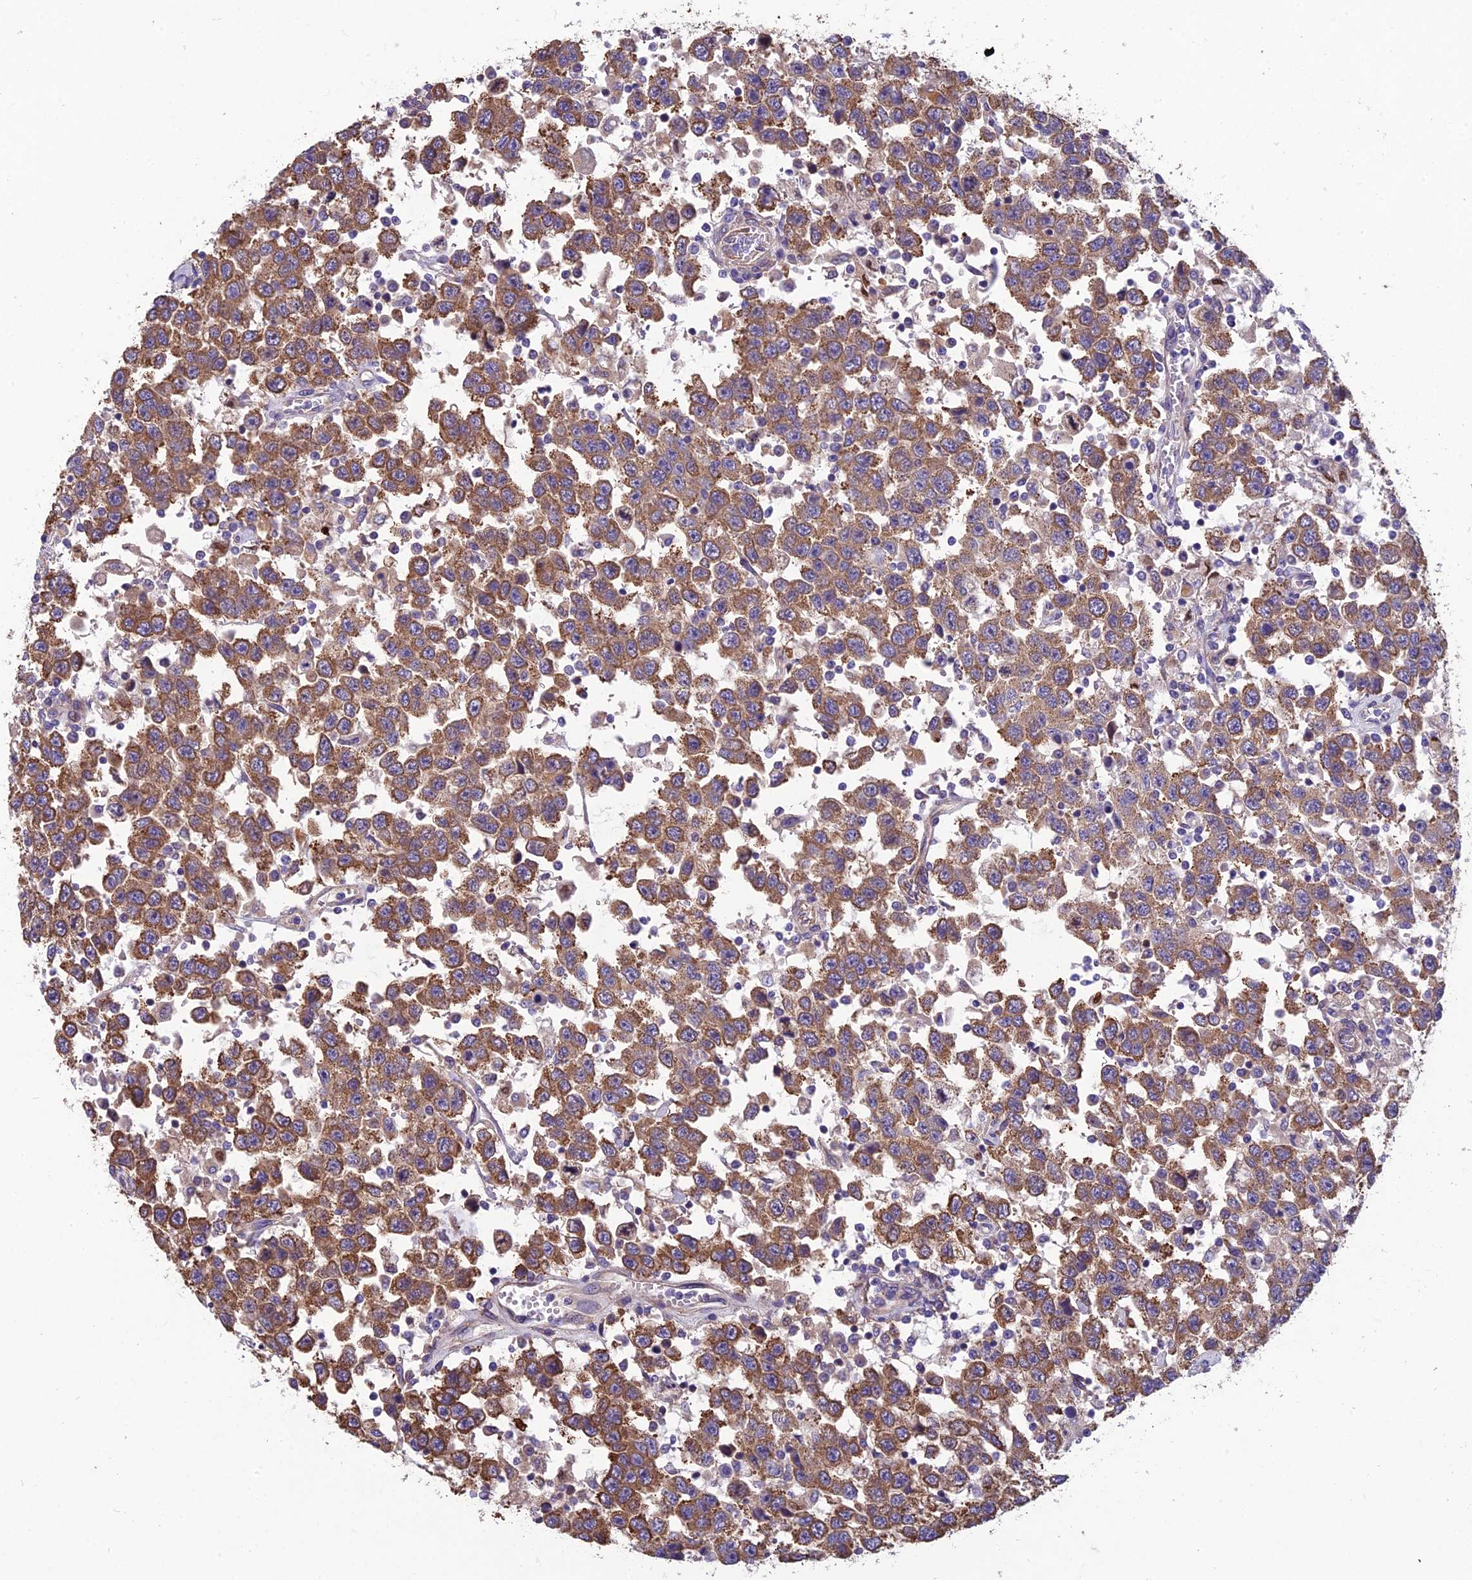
{"staining": {"intensity": "moderate", "quantity": ">75%", "location": "cytoplasmic/membranous"}, "tissue": "testis cancer", "cell_type": "Tumor cells", "image_type": "cancer", "snomed": [{"axis": "morphology", "description": "Seminoma, NOS"}, {"axis": "topography", "description": "Testis"}], "caption": "Protein expression analysis of human testis cancer reveals moderate cytoplasmic/membranous staining in about >75% of tumor cells.", "gene": "SPDL1", "patient": {"sex": "male", "age": 41}}